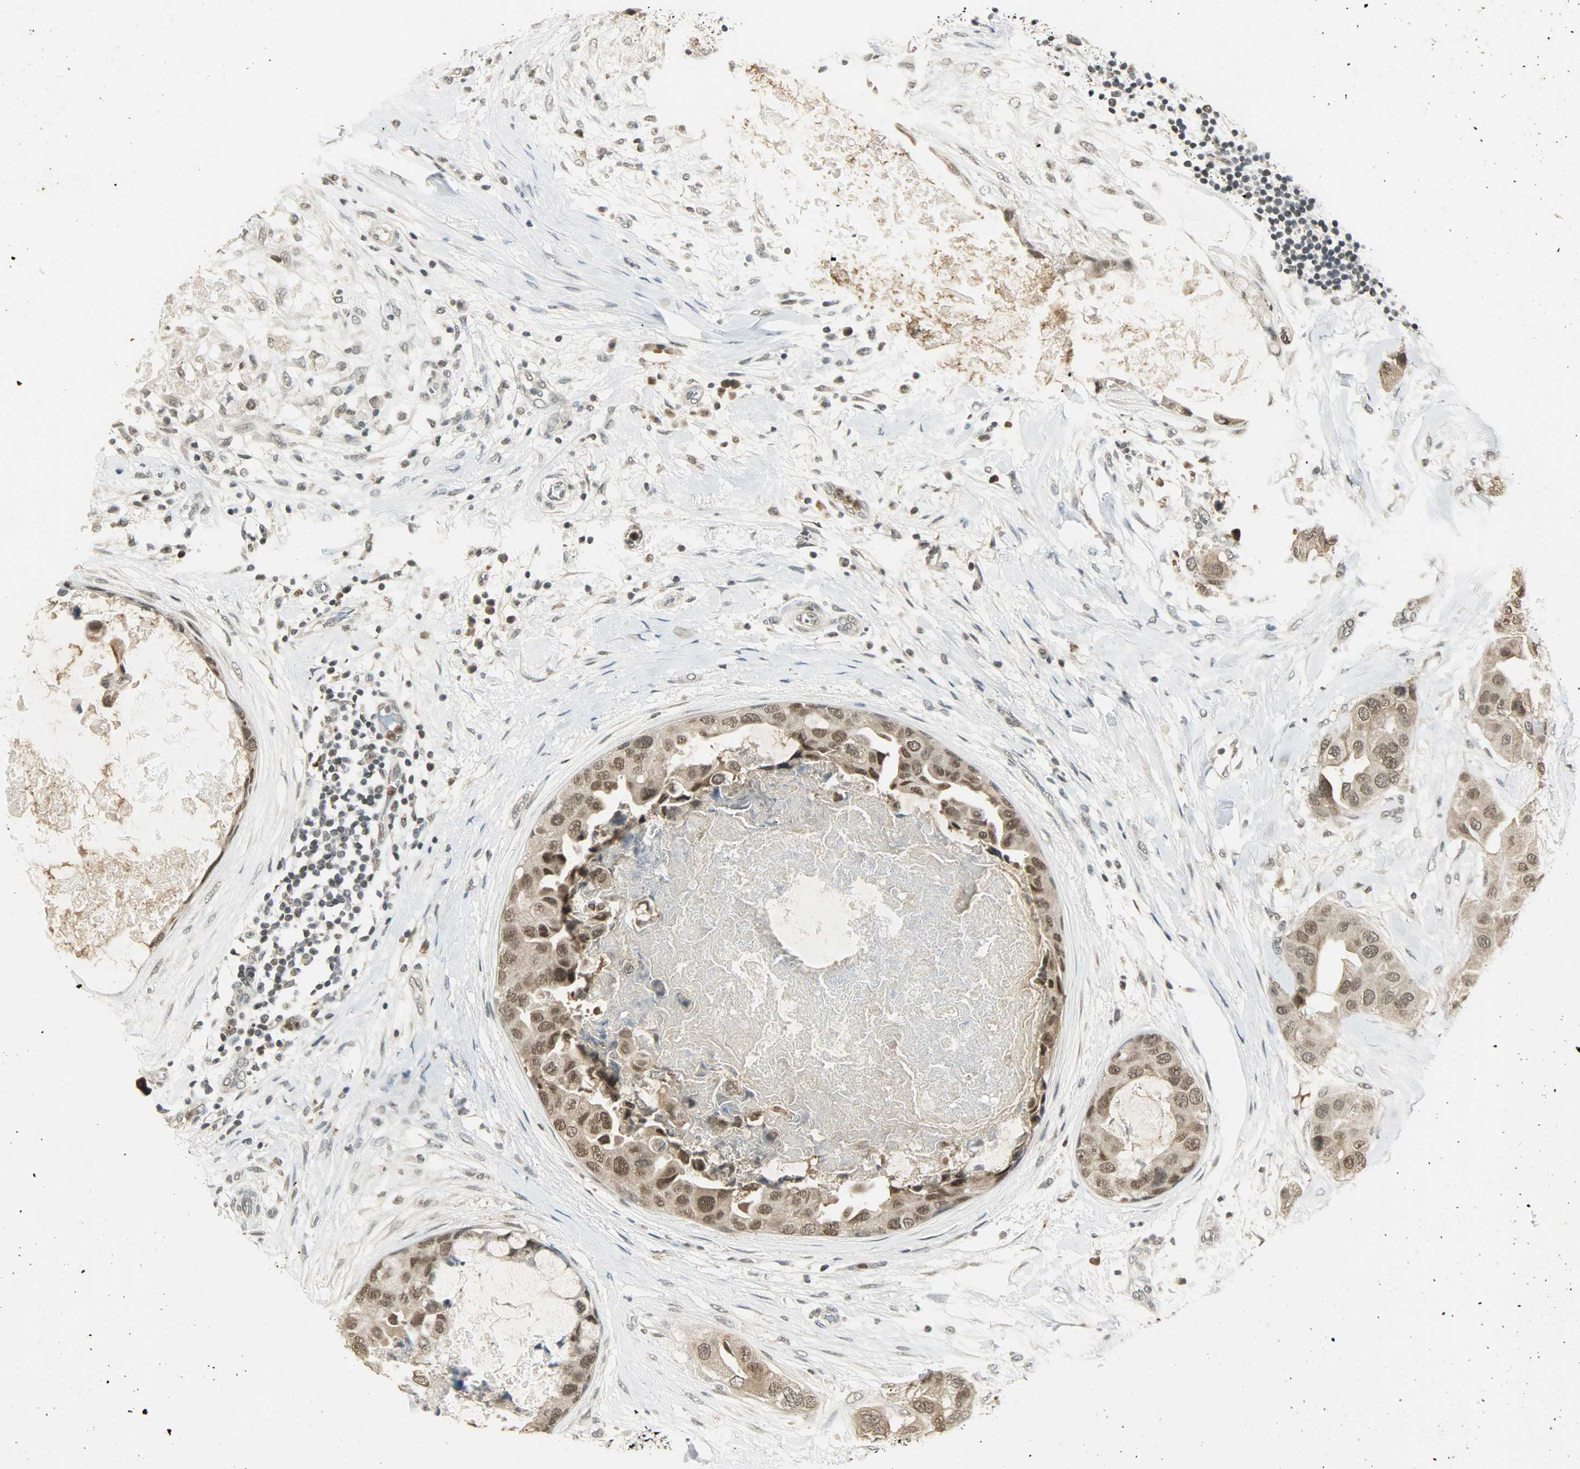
{"staining": {"intensity": "moderate", "quantity": ">75%", "location": "nuclear"}, "tissue": "breast cancer", "cell_type": "Tumor cells", "image_type": "cancer", "snomed": [{"axis": "morphology", "description": "Duct carcinoma"}, {"axis": "topography", "description": "Breast"}], "caption": "A medium amount of moderate nuclear positivity is present in approximately >75% of tumor cells in infiltrating ductal carcinoma (breast) tissue.", "gene": "SMARCA5", "patient": {"sex": "female", "age": 40}}